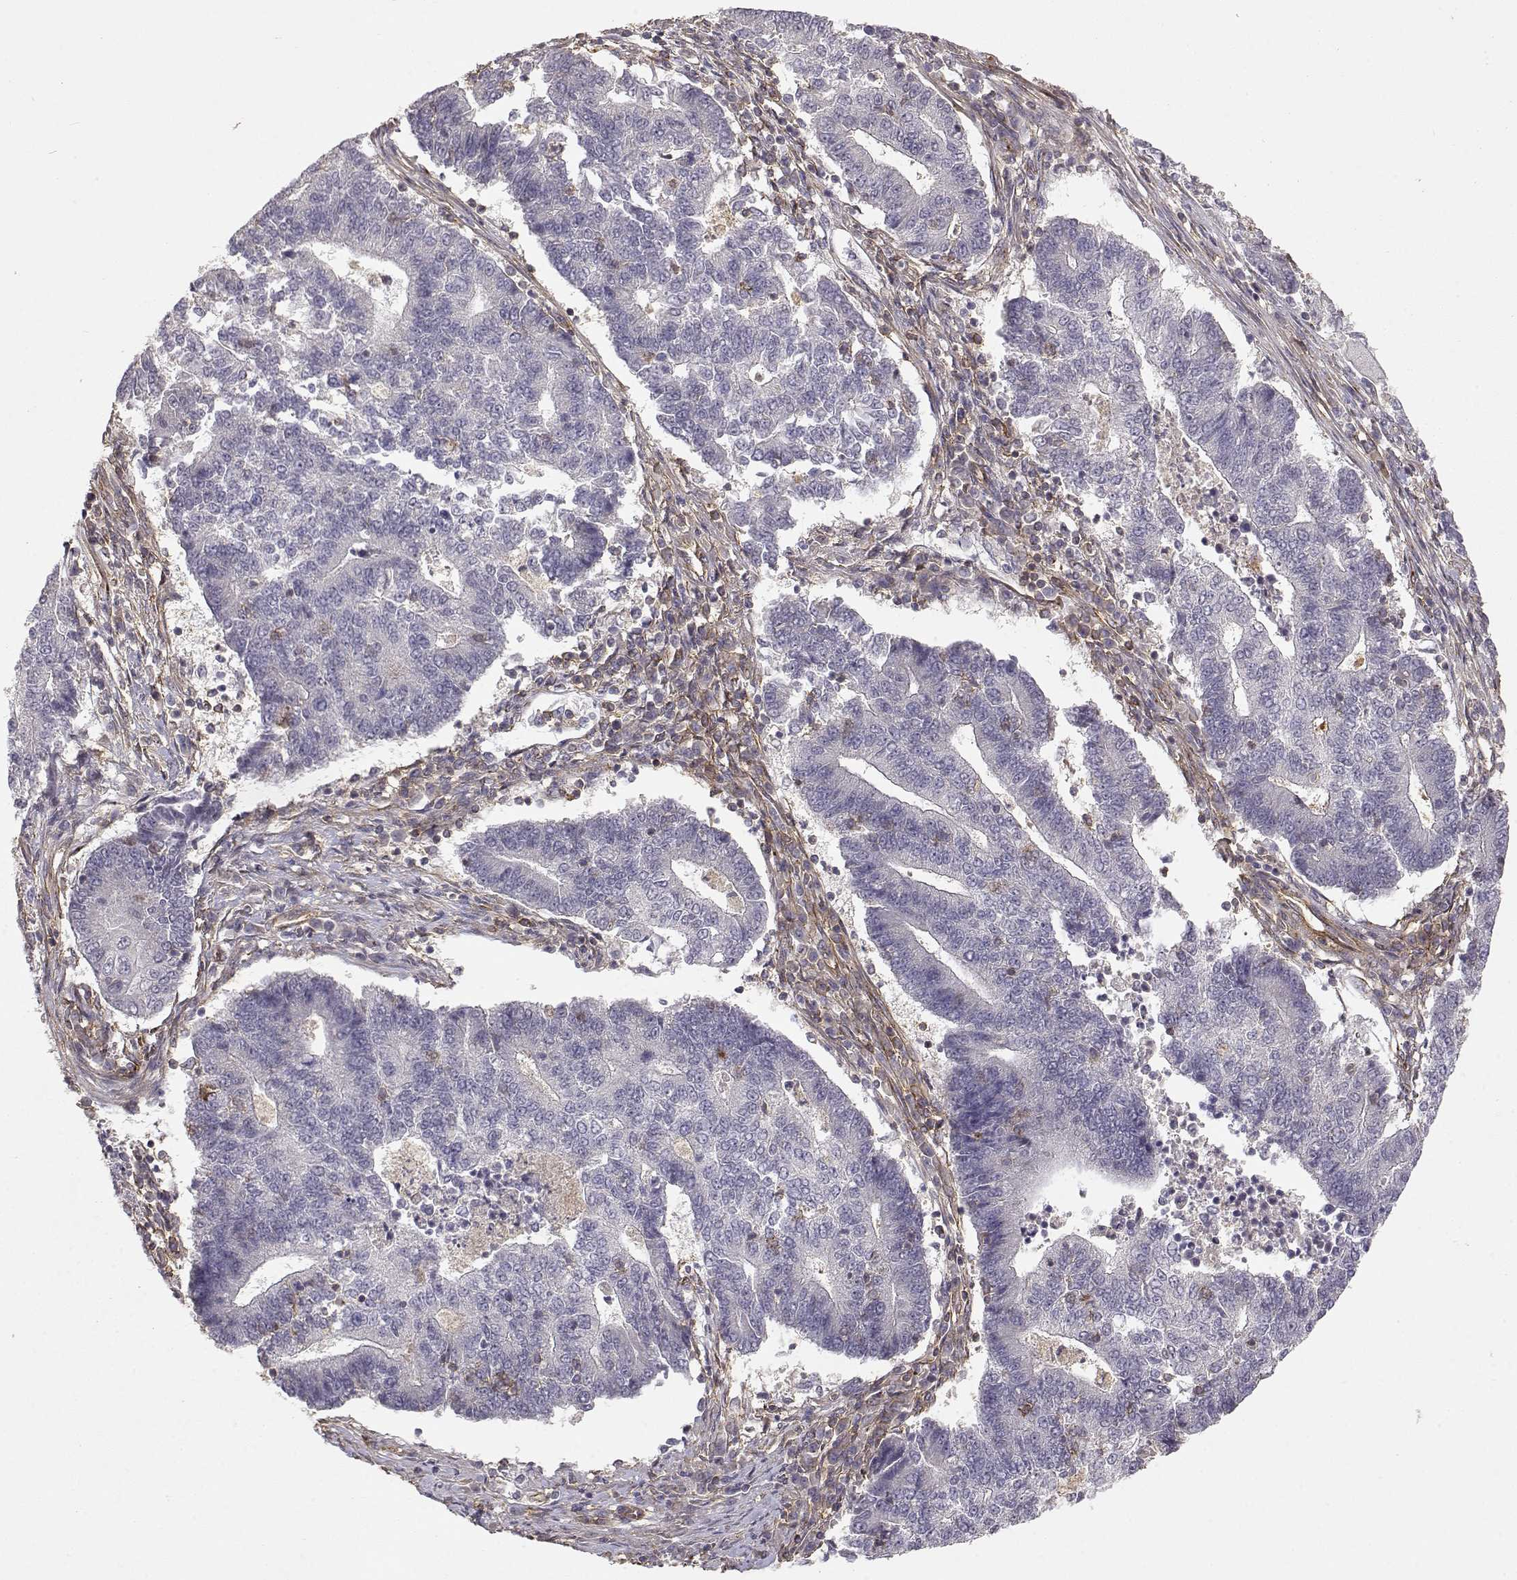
{"staining": {"intensity": "negative", "quantity": "none", "location": "none"}, "tissue": "endometrial cancer", "cell_type": "Tumor cells", "image_type": "cancer", "snomed": [{"axis": "morphology", "description": "Adenocarcinoma, NOS"}, {"axis": "topography", "description": "Uterus"}, {"axis": "topography", "description": "Endometrium"}], "caption": "A high-resolution histopathology image shows immunohistochemistry (IHC) staining of endometrial cancer, which reveals no significant positivity in tumor cells.", "gene": "IFITM1", "patient": {"sex": "female", "age": 54}}